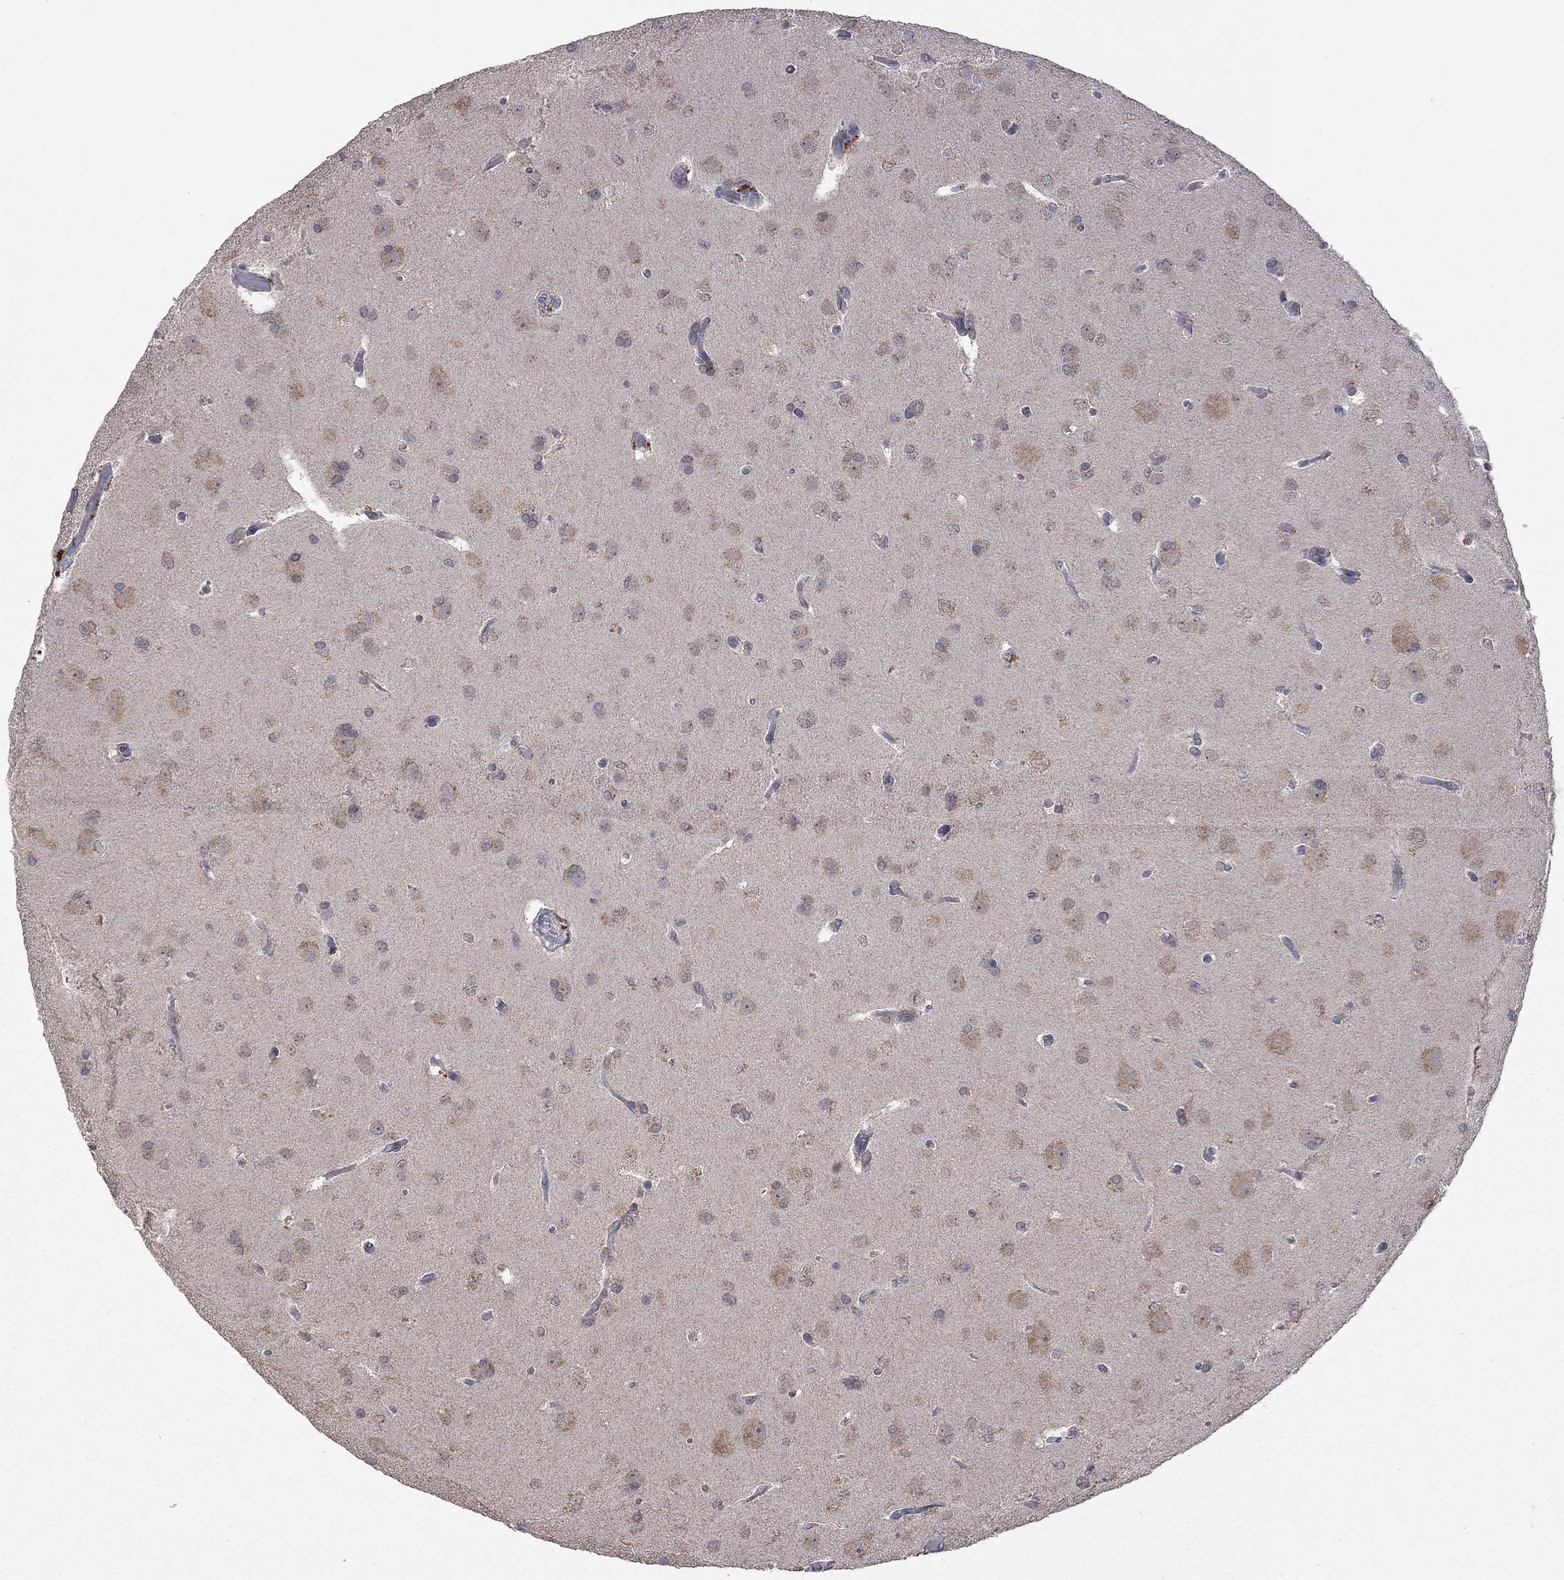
{"staining": {"intensity": "weak", "quantity": "<25%", "location": "cytoplasmic/membranous"}, "tissue": "glioma", "cell_type": "Tumor cells", "image_type": "cancer", "snomed": [{"axis": "morphology", "description": "Glioma, malignant, Low grade"}, {"axis": "topography", "description": "Brain"}], "caption": "Immunohistochemistry of glioma shows no positivity in tumor cells.", "gene": "HTR6", "patient": {"sex": "female", "age": 32}}